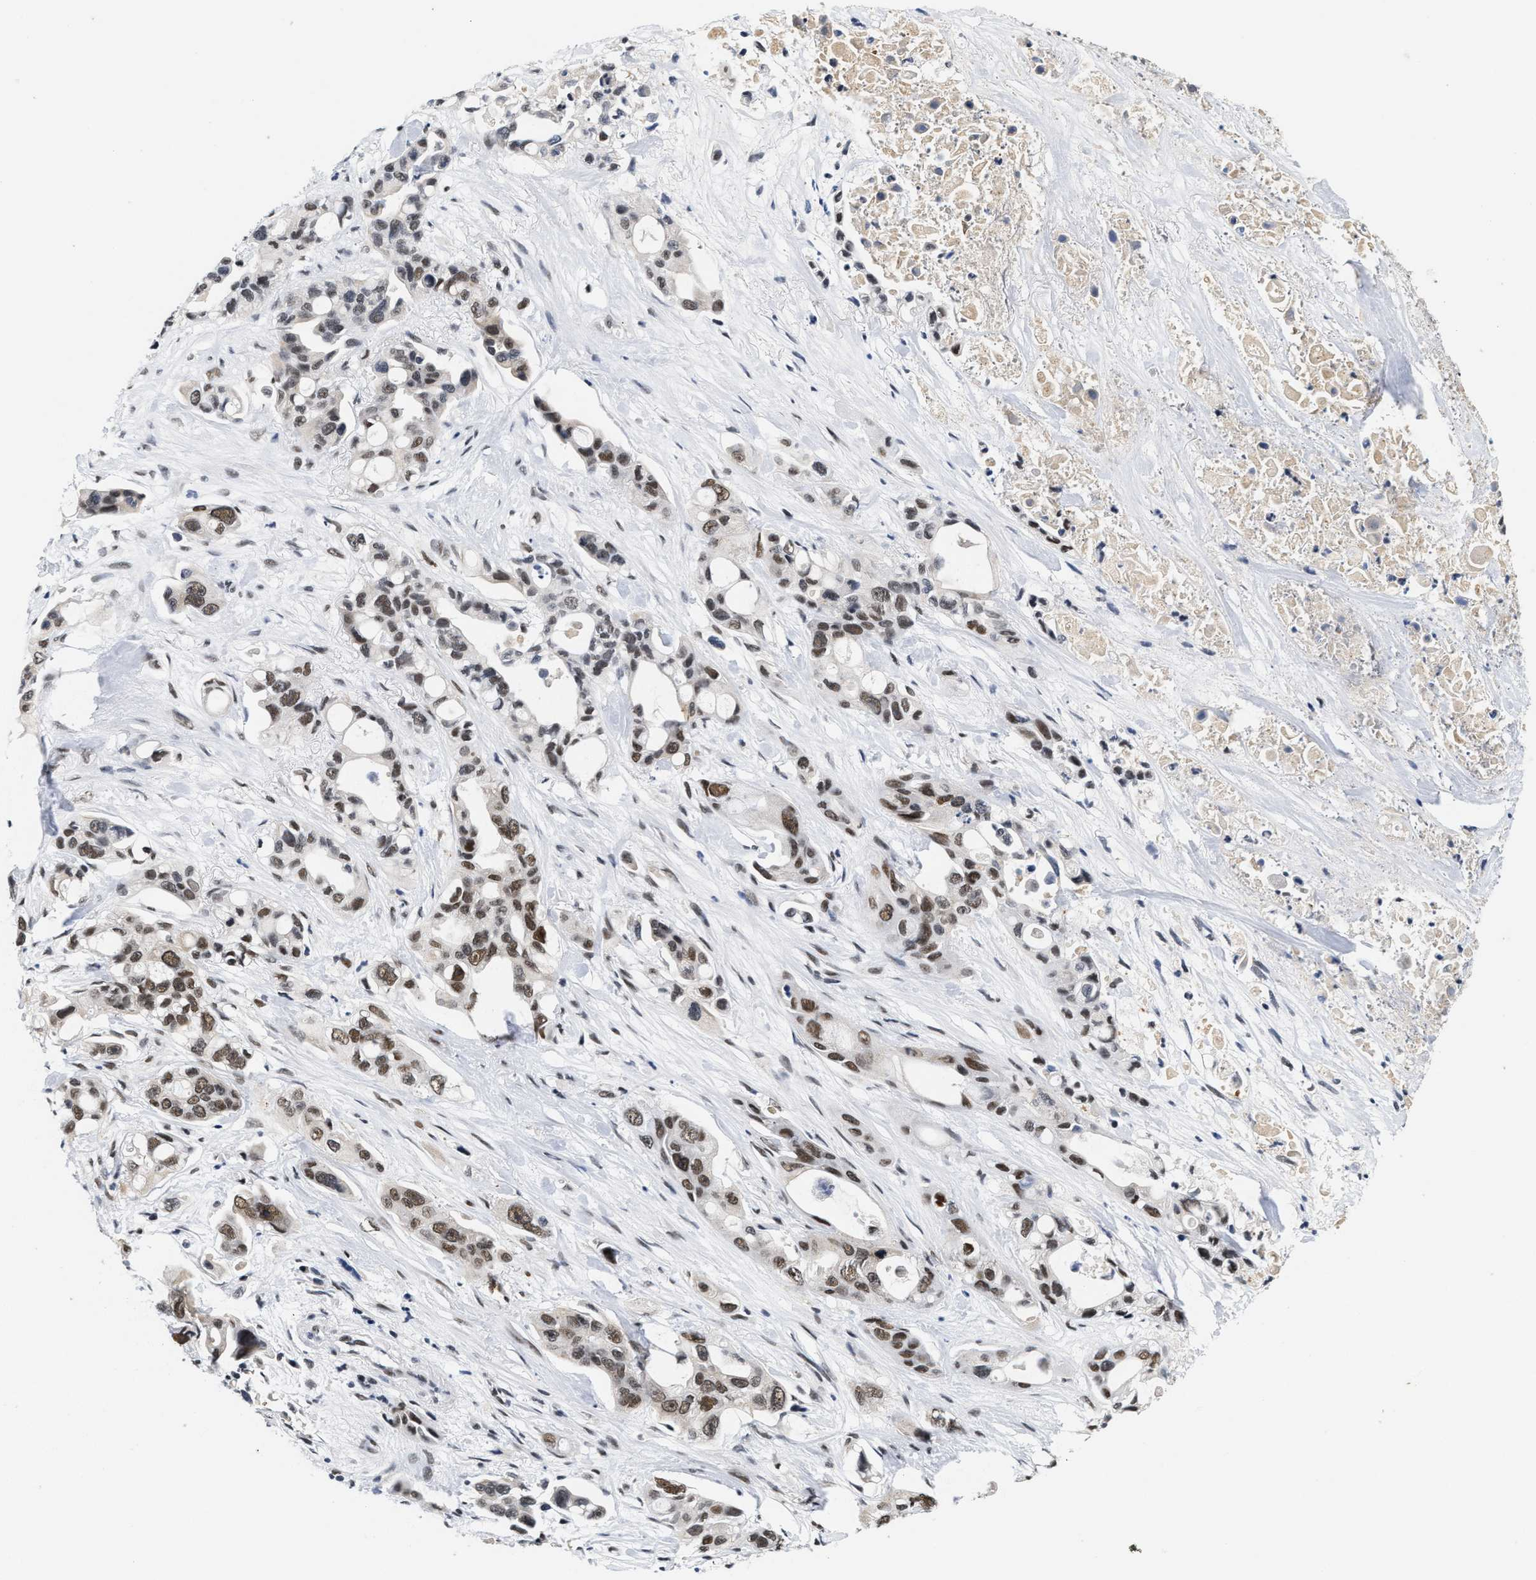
{"staining": {"intensity": "moderate", "quantity": "25%-75%", "location": "nuclear"}, "tissue": "pancreatic cancer", "cell_type": "Tumor cells", "image_type": "cancer", "snomed": [{"axis": "morphology", "description": "Adenocarcinoma, NOS"}, {"axis": "topography", "description": "Pancreas"}], "caption": "Protein expression analysis of pancreatic cancer displays moderate nuclear expression in approximately 25%-75% of tumor cells.", "gene": "INIP", "patient": {"sex": "male", "age": 53}}